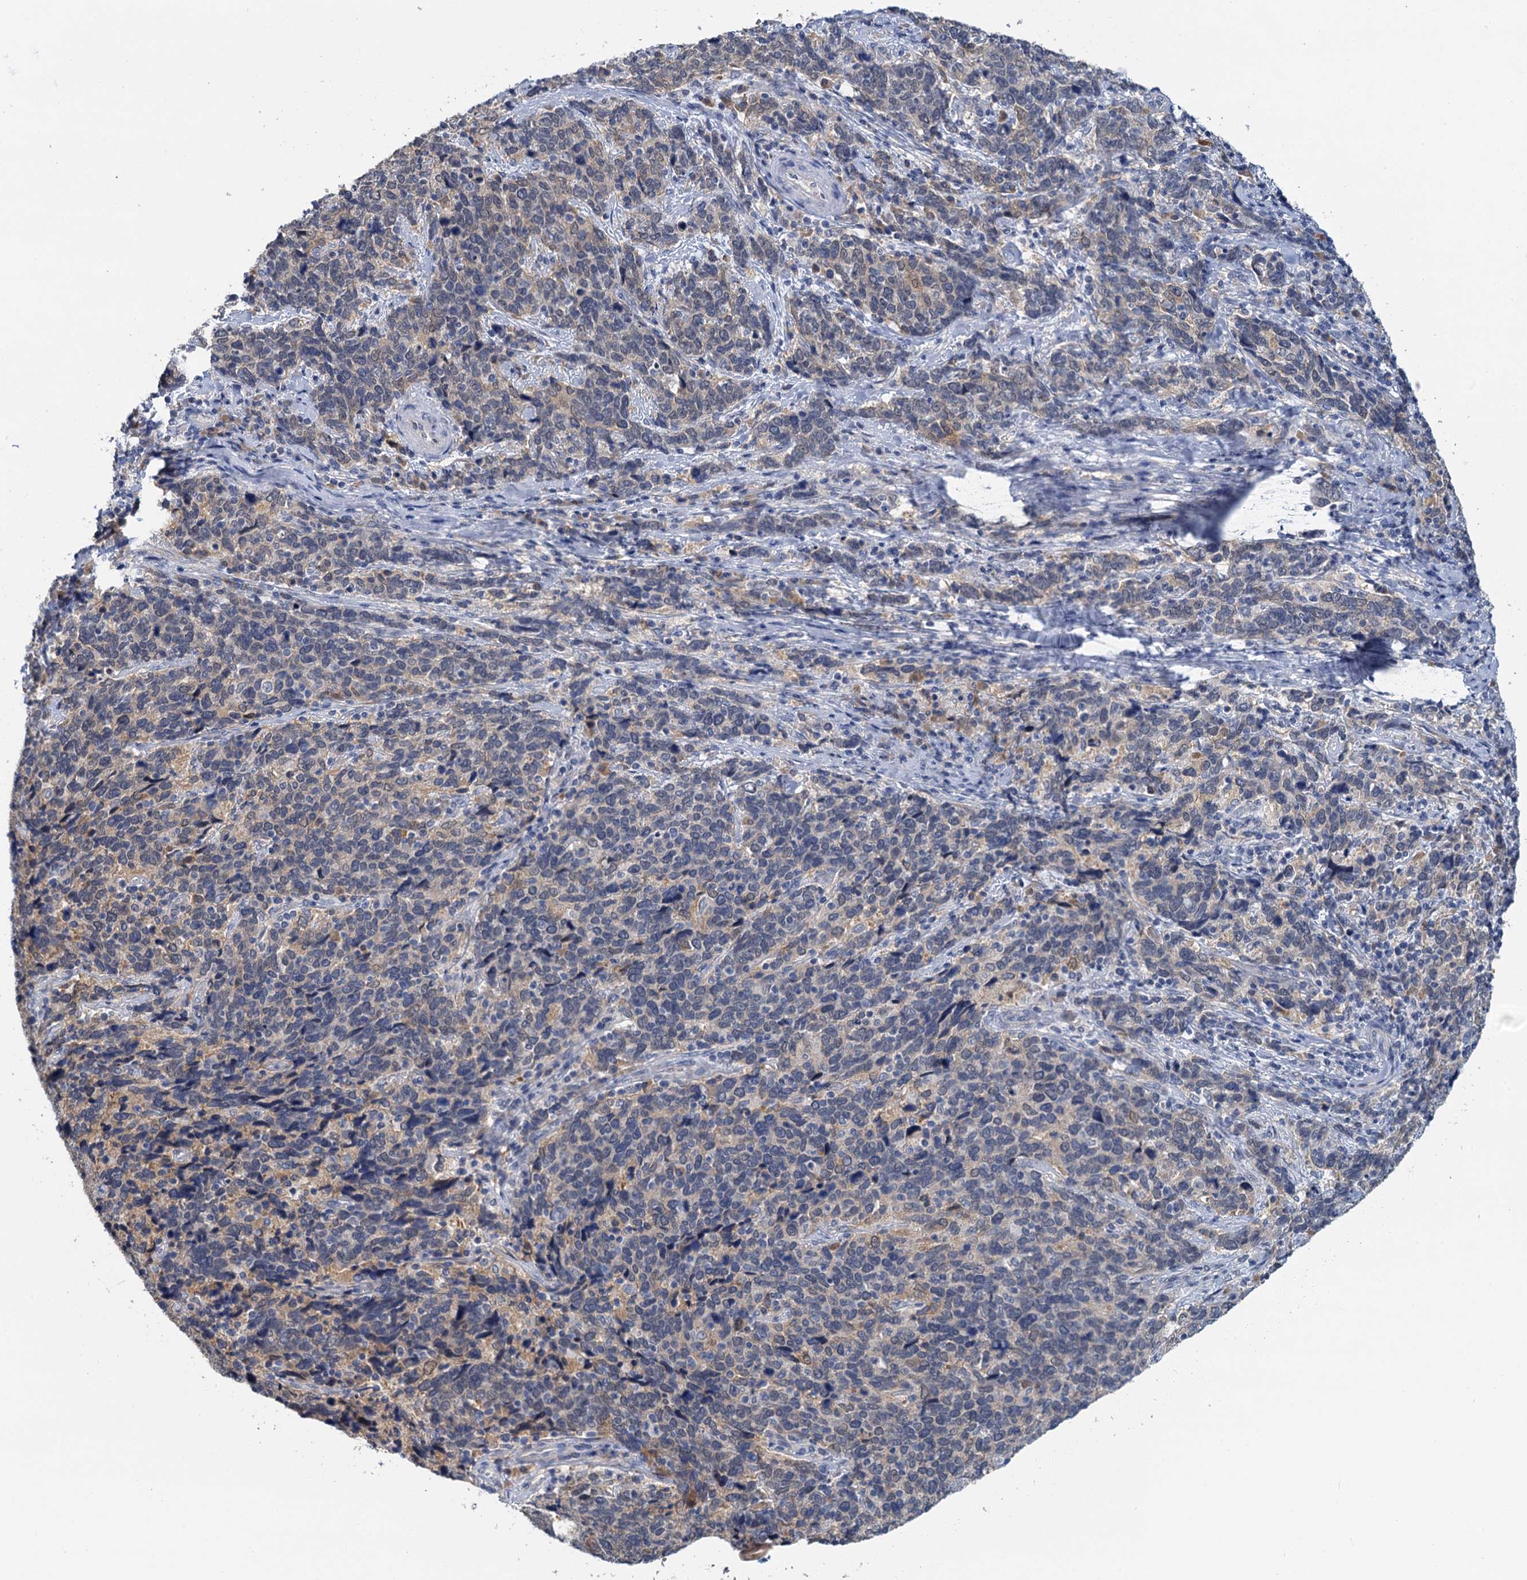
{"staining": {"intensity": "negative", "quantity": "none", "location": "none"}, "tissue": "cervical cancer", "cell_type": "Tumor cells", "image_type": "cancer", "snomed": [{"axis": "morphology", "description": "Squamous cell carcinoma, NOS"}, {"axis": "topography", "description": "Cervix"}], "caption": "A high-resolution histopathology image shows immunohistochemistry (IHC) staining of cervical squamous cell carcinoma, which exhibits no significant staining in tumor cells.", "gene": "ANKRD42", "patient": {"sex": "female", "age": 41}}